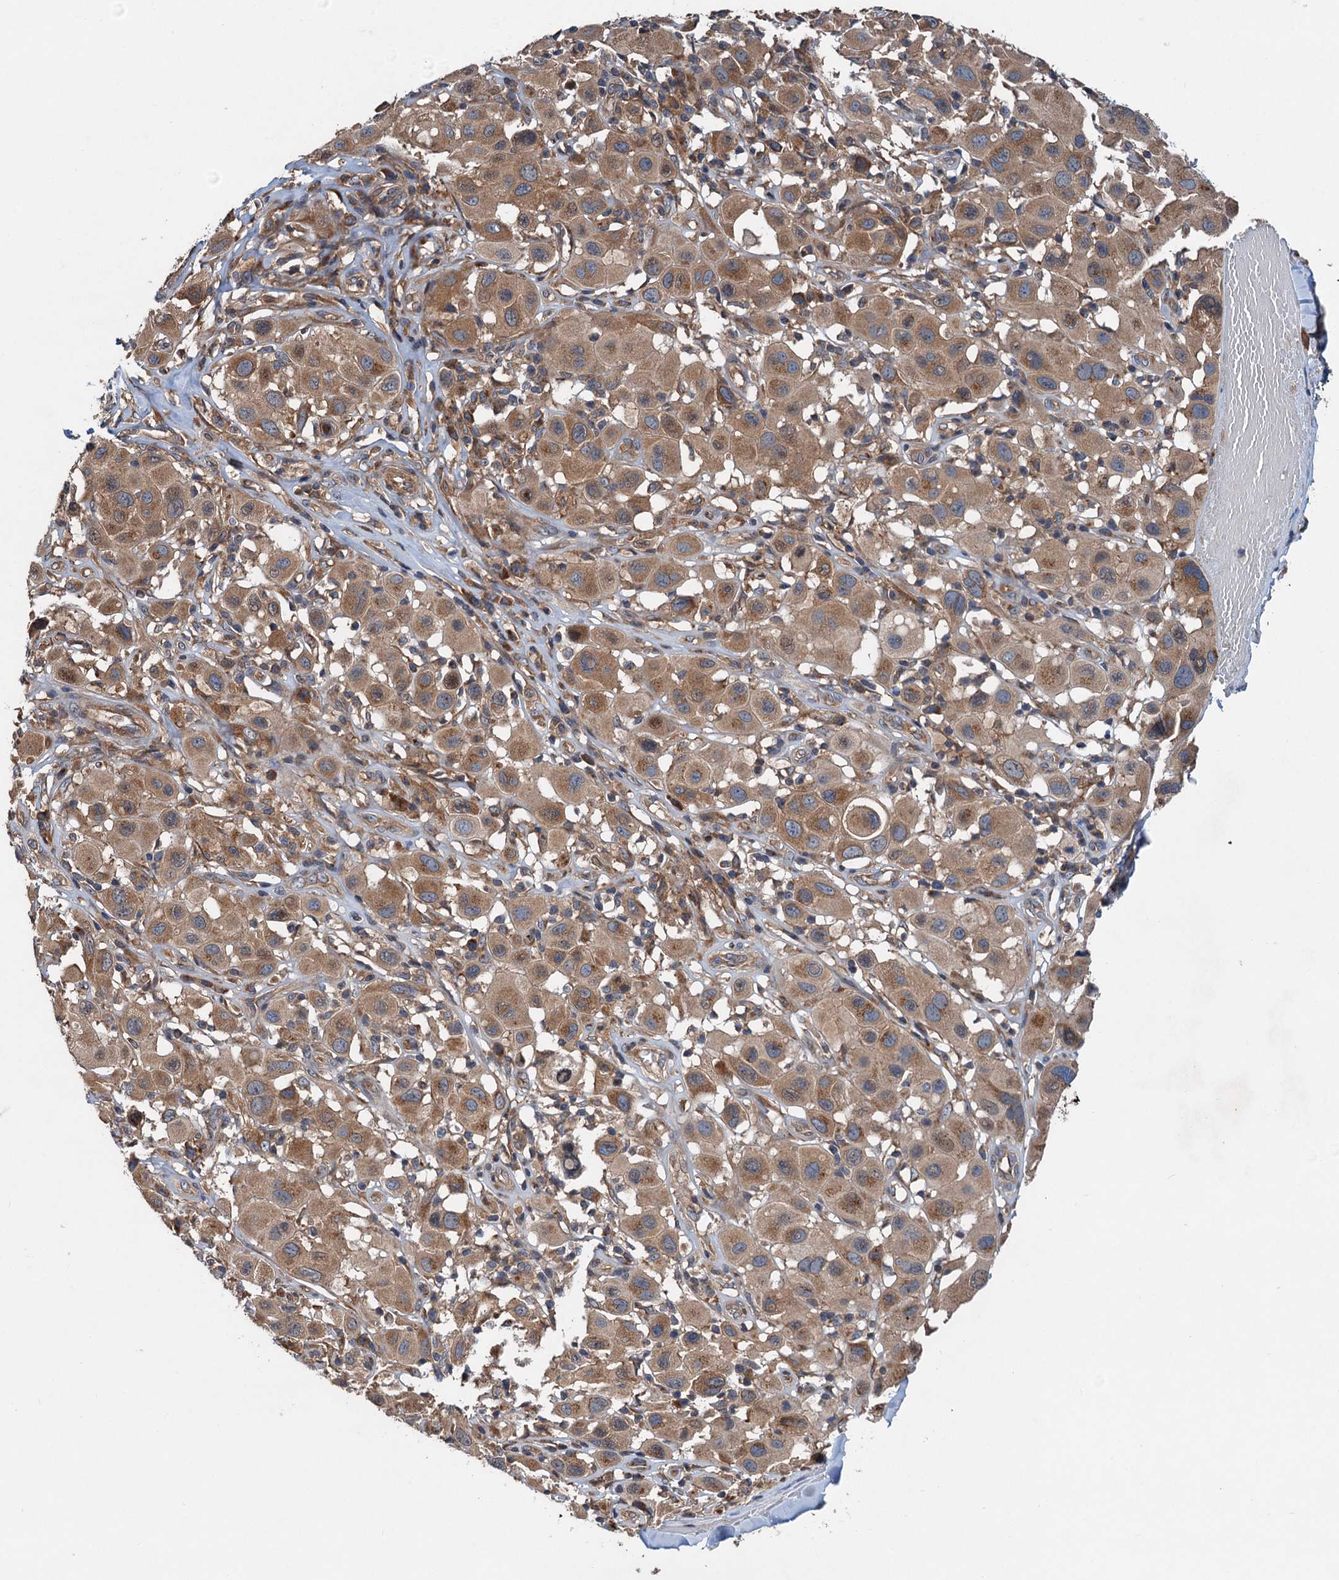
{"staining": {"intensity": "moderate", "quantity": ">75%", "location": "cytoplasmic/membranous"}, "tissue": "melanoma", "cell_type": "Tumor cells", "image_type": "cancer", "snomed": [{"axis": "morphology", "description": "Malignant melanoma, Metastatic site"}, {"axis": "topography", "description": "Skin"}], "caption": "Tumor cells display moderate cytoplasmic/membranous staining in approximately >75% of cells in melanoma. The protein of interest is stained brown, and the nuclei are stained in blue (DAB (3,3'-diaminobenzidine) IHC with brightfield microscopy, high magnification).", "gene": "COG3", "patient": {"sex": "male", "age": 41}}